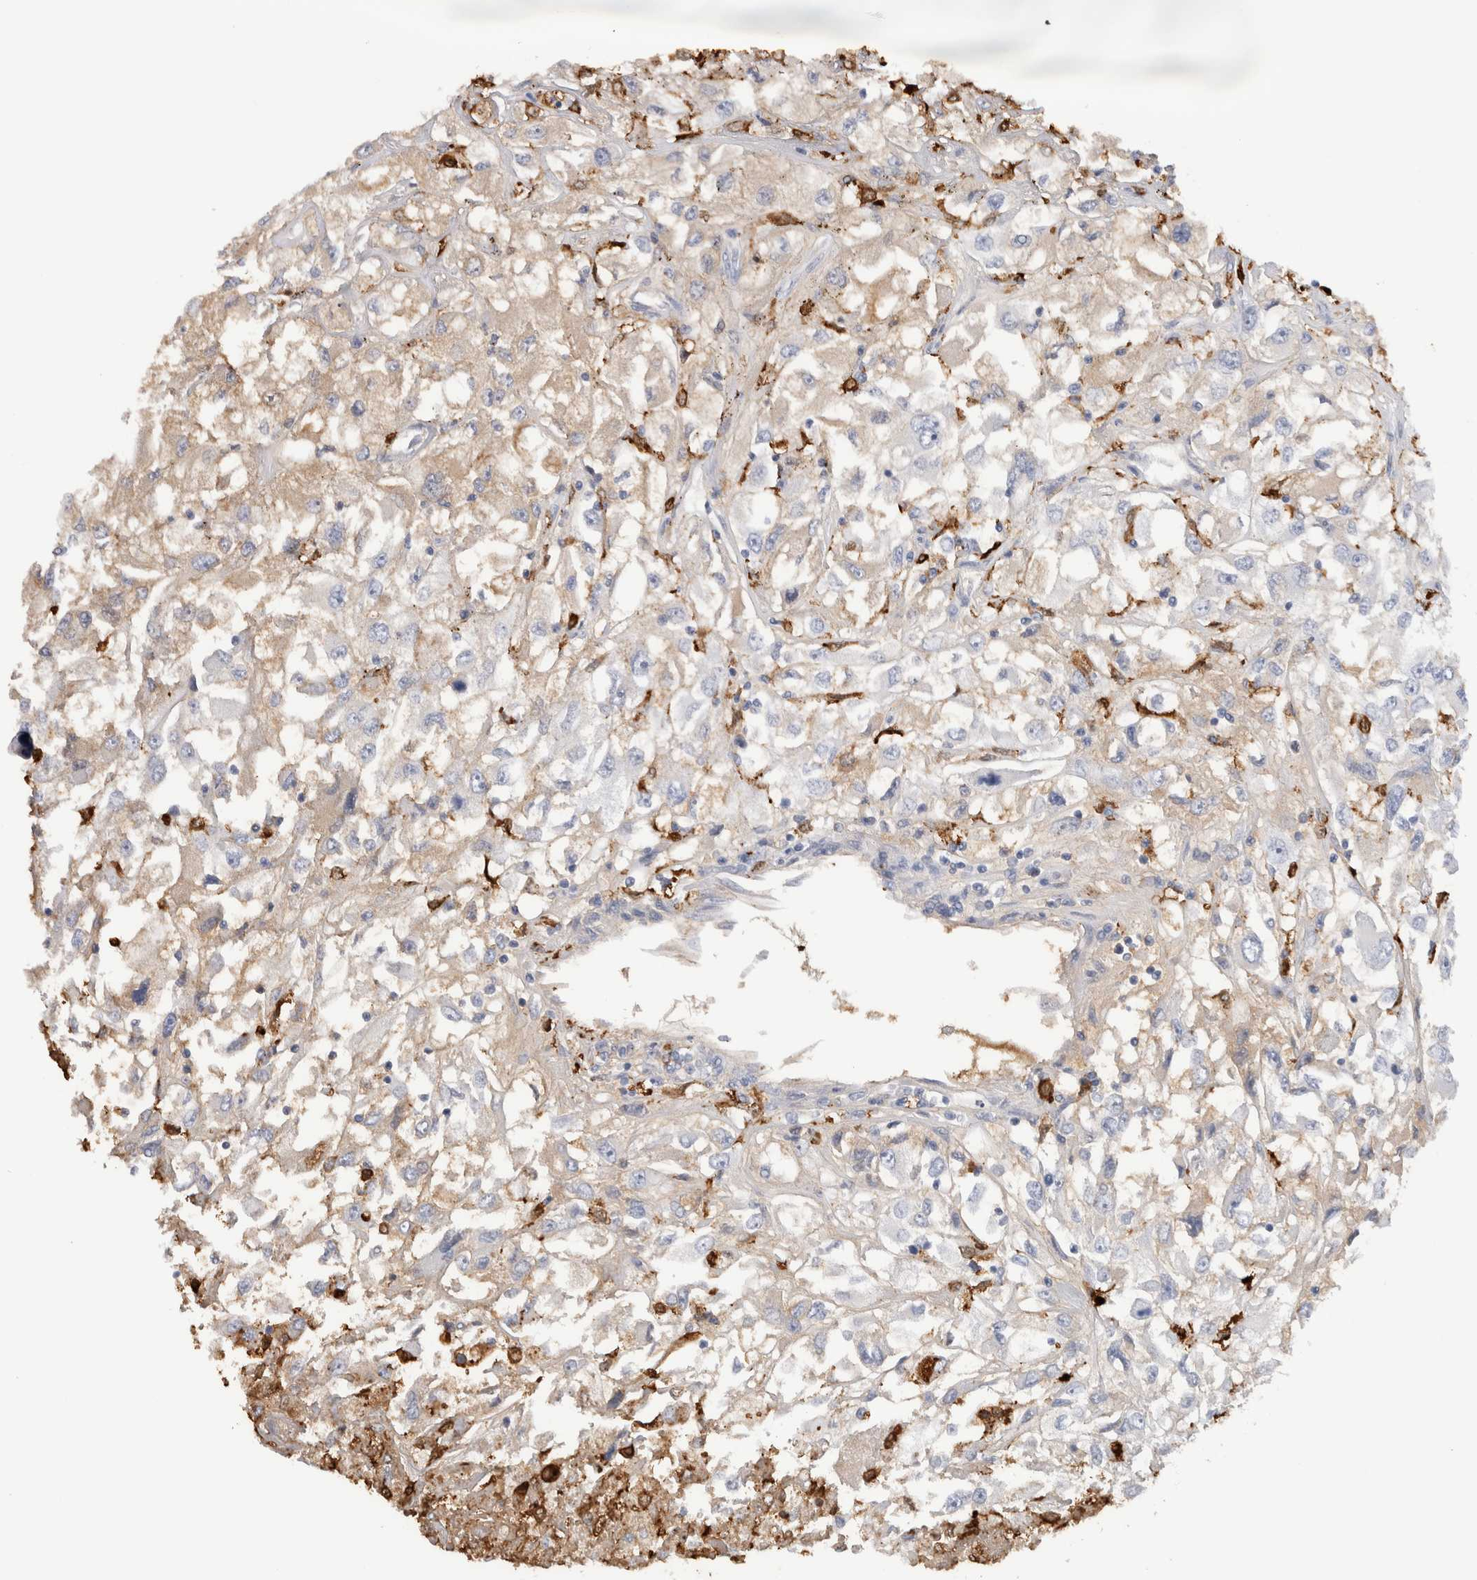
{"staining": {"intensity": "weak", "quantity": "25%-75%", "location": "cytoplasmic/membranous"}, "tissue": "renal cancer", "cell_type": "Tumor cells", "image_type": "cancer", "snomed": [{"axis": "morphology", "description": "Adenocarcinoma, NOS"}, {"axis": "topography", "description": "Kidney"}], "caption": "Weak cytoplasmic/membranous positivity for a protein is present in about 25%-75% of tumor cells of adenocarcinoma (renal) using immunohistochemistry.", "gene": "S100A8", "patient": {"sex": "female", "age": 52}}